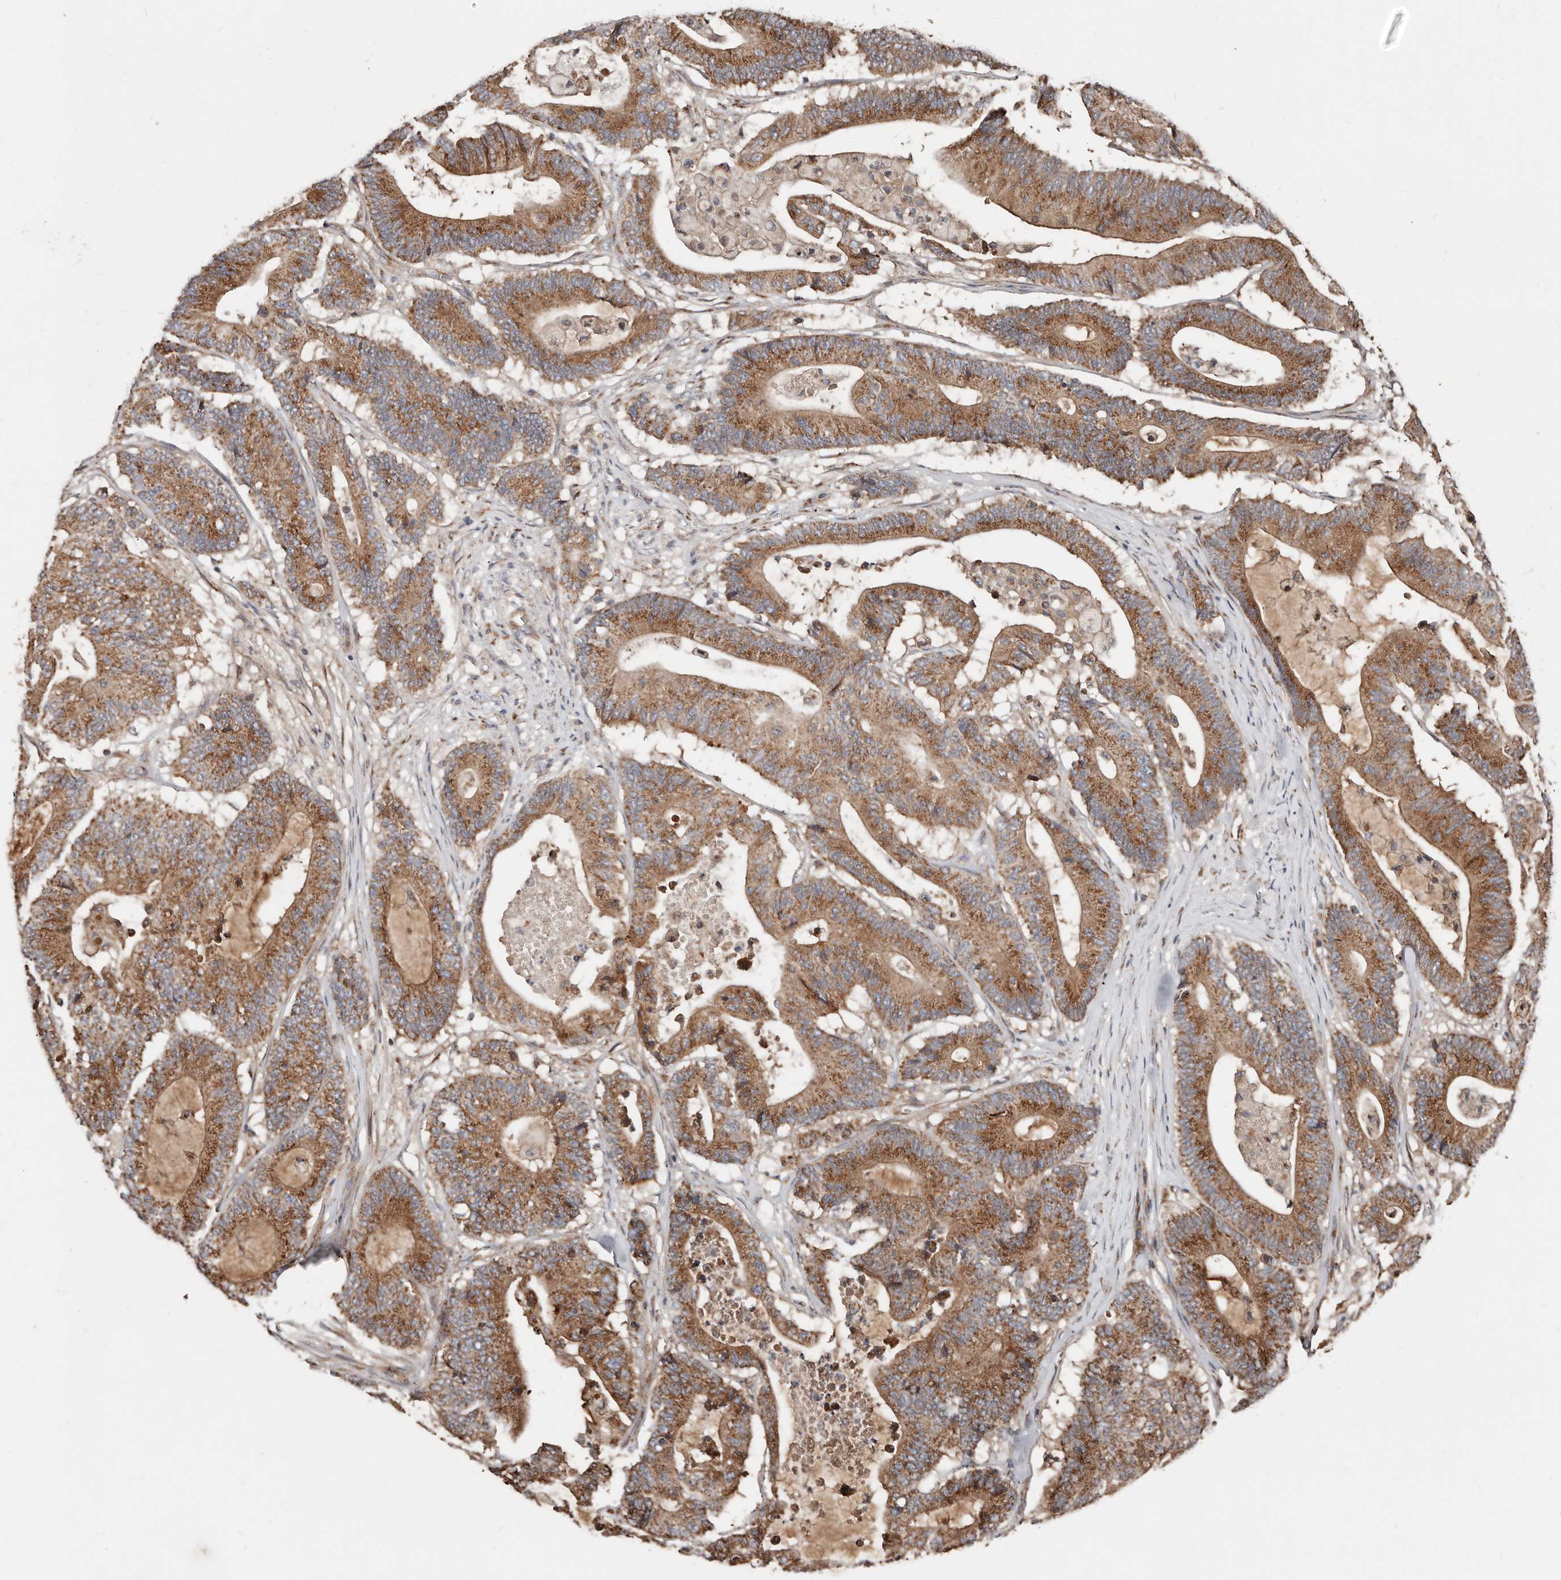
{"staining": {"intensity": "moderate", "quantity": ">75%", "location": "cytoplasmic/membranous"}, "tissue": "colorectal cancer", "cell_type": "Tumor cells", "image_type": "cancer", "snomed": [{"axis": "morphology", "description": "Adenocarcinoma, NOS"}, {"axis": "topography", "description": "Colon"}], "caption": "About >75% of tumor cells in adenocarcinoma (colorectal) exhibit moderate cytoplasmic/membranous protein expression as visualized by brown immunohistochemical staining.", "gene": "COG1", "patient": {"sex": "female", "age": 84}}